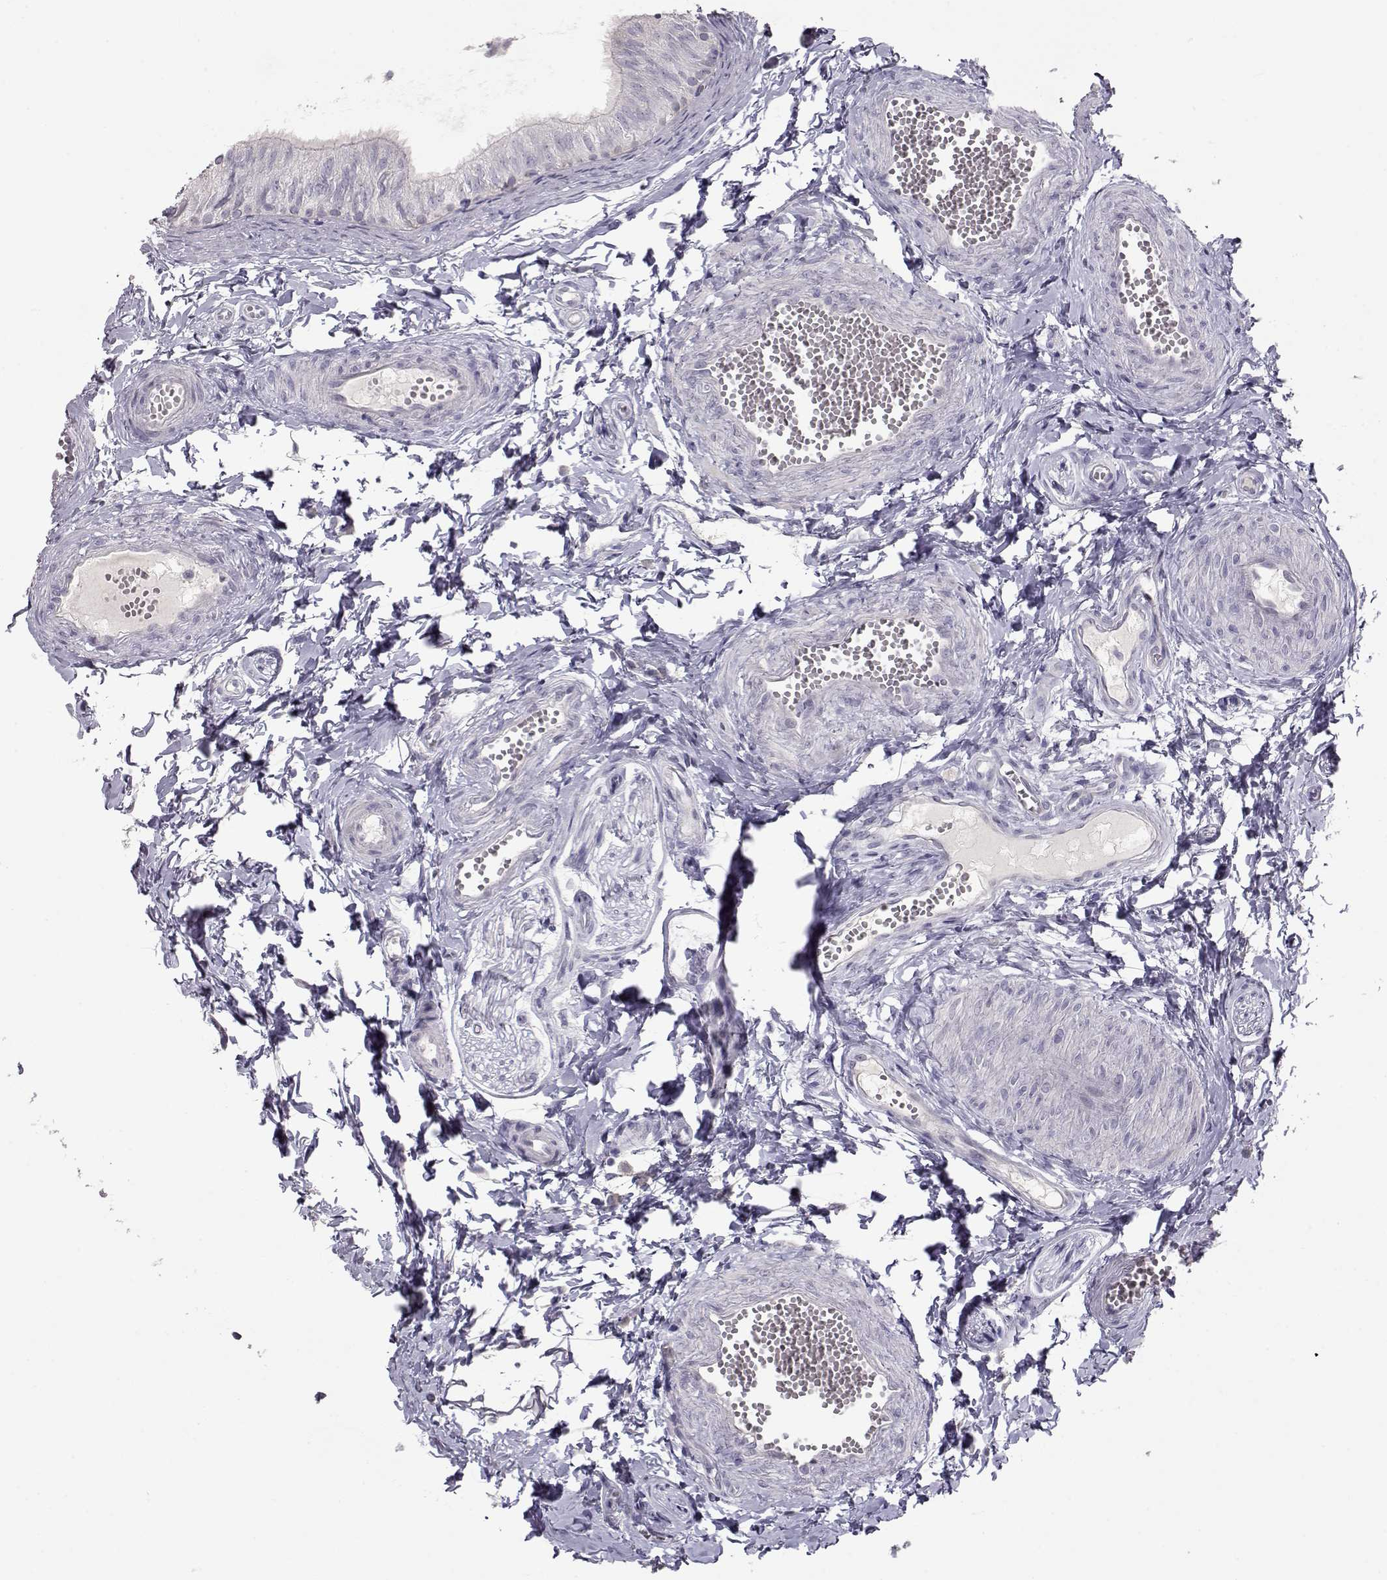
{"staining": {"intensity": "negative", "quantity": "none", "location": "none"}, "tissue": "epididymis", "cell_type": "Glandular cells", "image_type": "normal", "snomed": [{"axis": "morphology", "description": "Normal tissue, NOS"}, {"axis": "topography", "description": "Epididymis"}], "caption": "Histopathology image shows no significant protein expression in glandular cells of normal epididymis. (Stains: DAB immunohistochemistry with hematoxylin counter stain, Microscopy: brightfield microscopy at high magnification).", "gene": "LAMB3", "patient": {"sex": "male", "age": 22}}